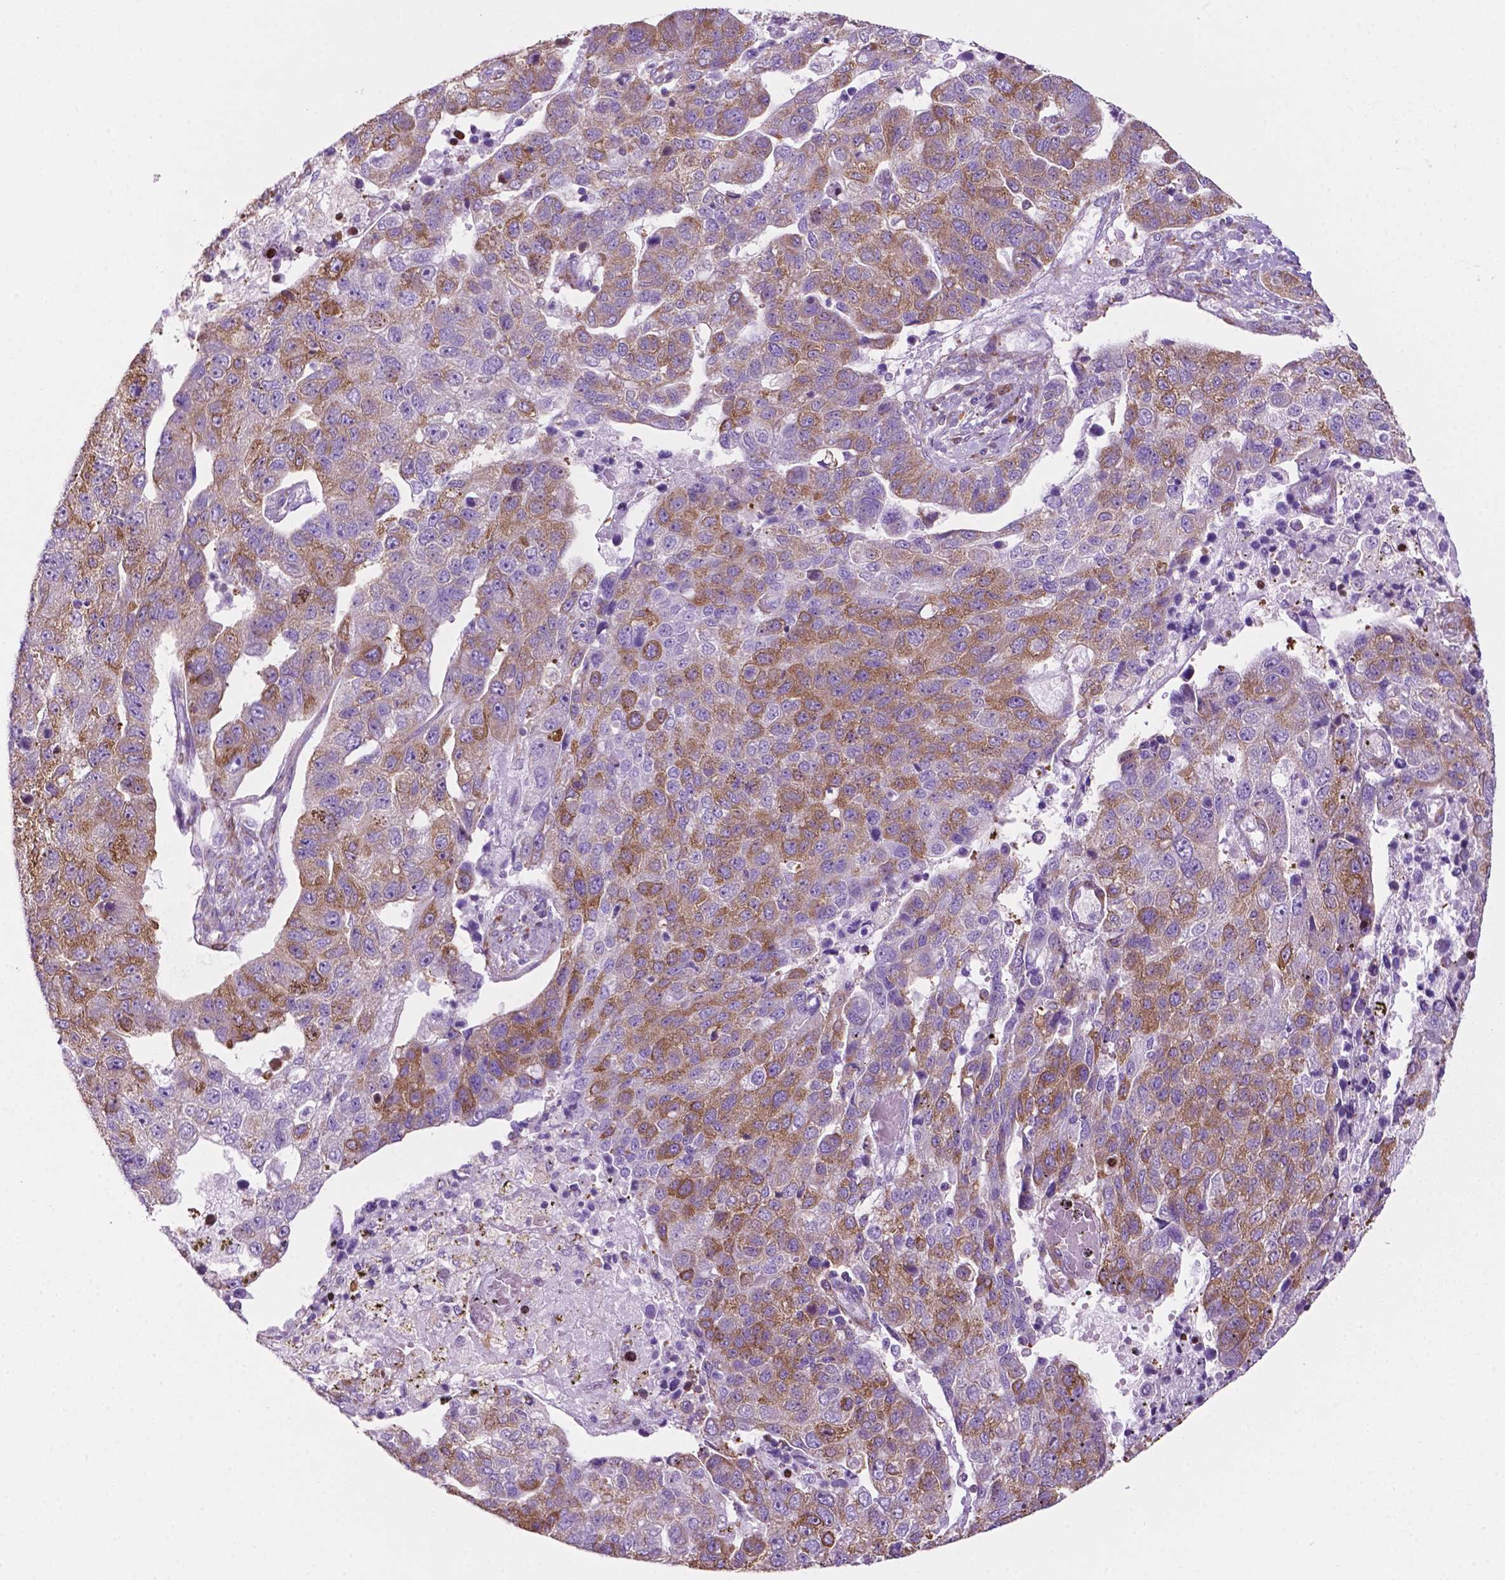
{"staining": {"intensity": "moderate", "quantity": "25%-75%", "location": "cytoplasmic/membranous"}, "tissue": "pancreatic cancer", "cell_type": "Tumor cells", "image_type": "cancer", "snomed": [{"axis": "morphology", "description": "Adenocarcinoma, NOS"}, {"axis": "topography", "description": "Pancreas"}], "caption": "Human pancreatic cancer (adenocarcinoma) stained for a protein (brown) demonstrates moderate cytoplasmic/membranous positive positivity in approximately 25%-75% of tumor cells.", "gene": "RPL29", "patient": {"sex": "female", "age": 61}}